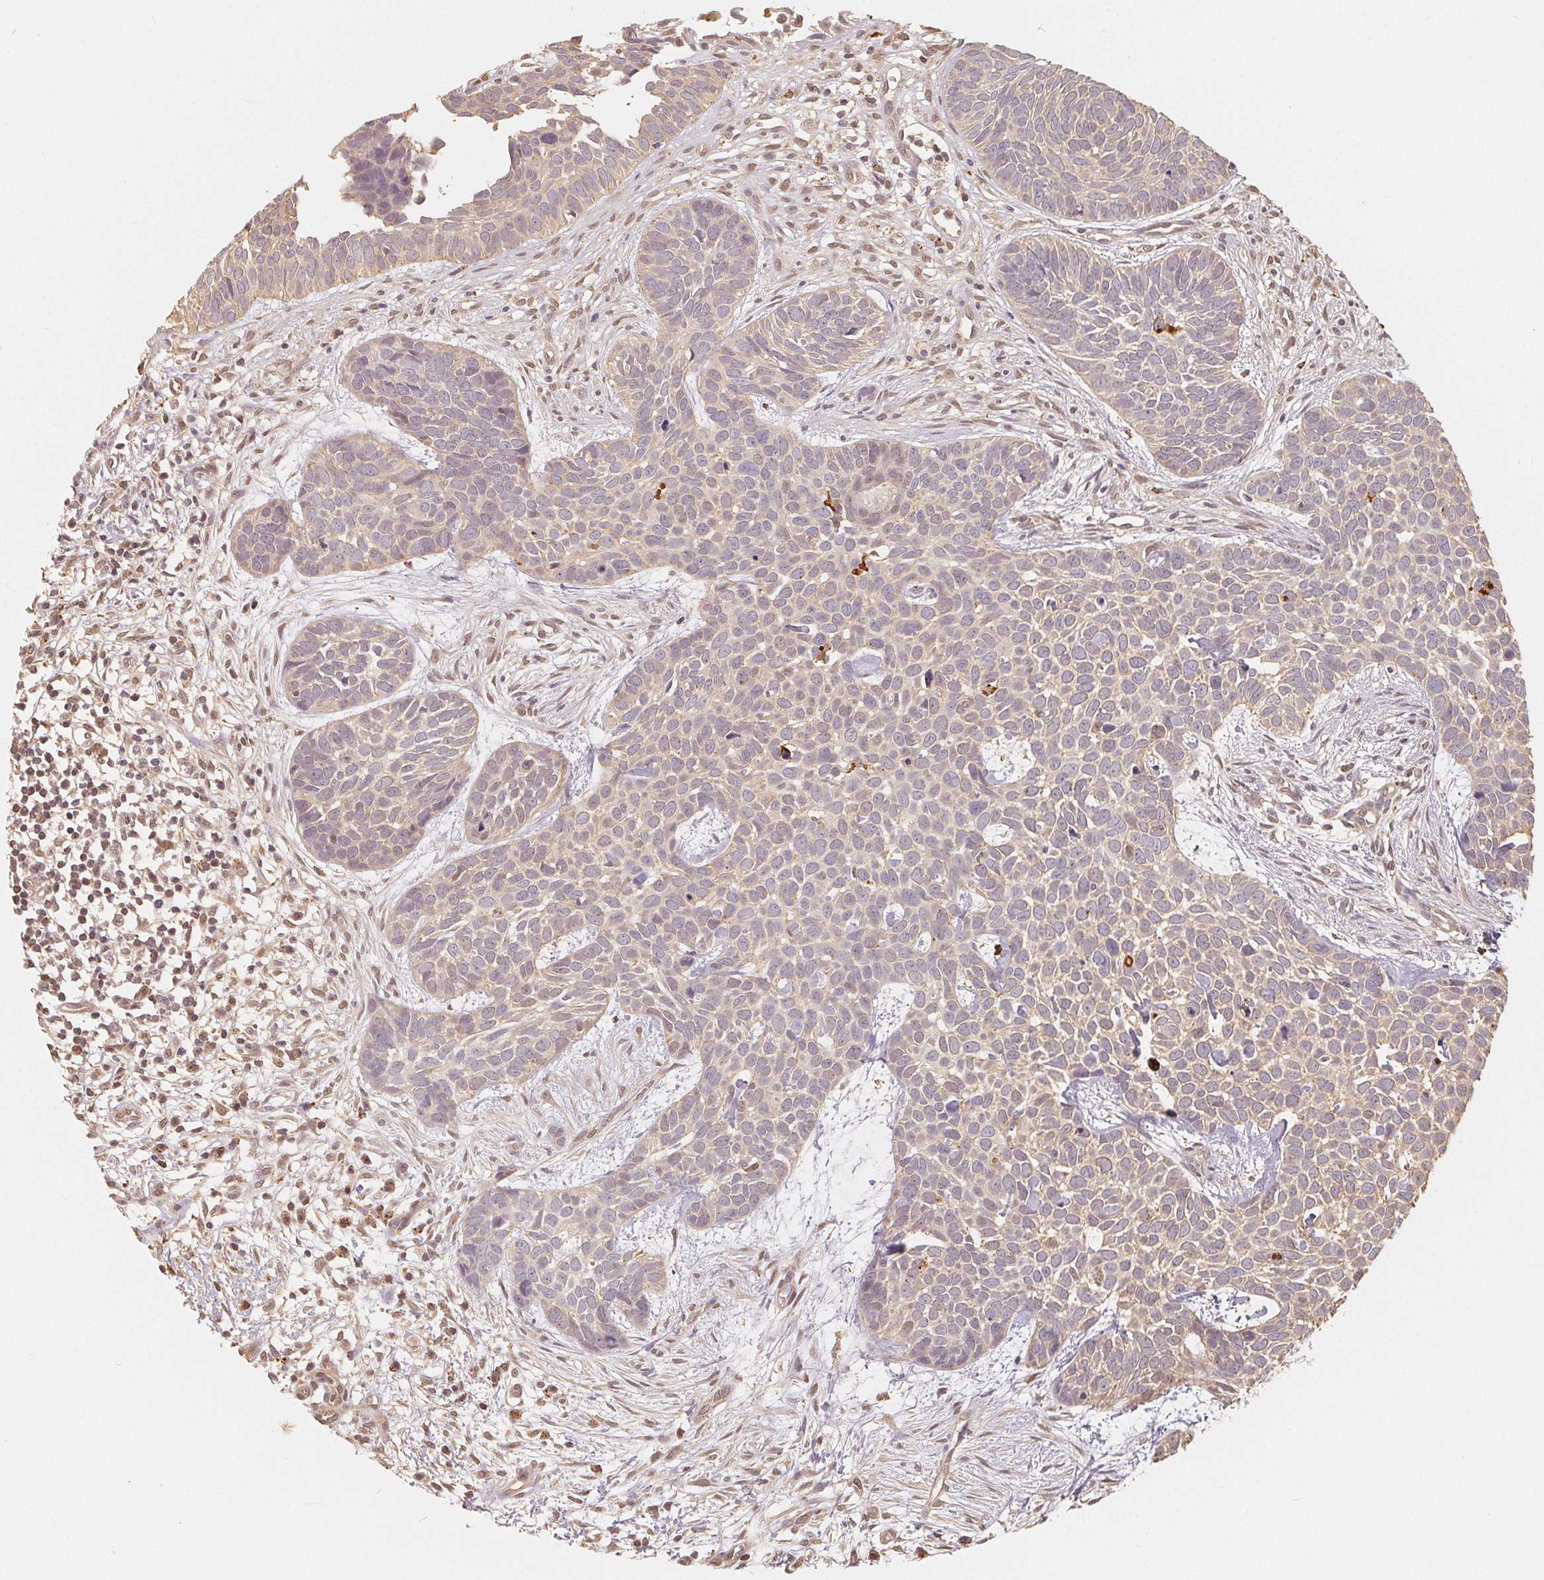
{"staining": {"intensity": "negative", "quantity": "none", "location": "none"}, "tissue": "skin cancer", "cell_type": "Tumor cells", "image_type": "cancer", "snomed": [{"axis": "morphology", "description": "Basal cell carcinoma"}, {"axis": "topography", "description": "Skin"}], "caption": "Tumor cells show no significant staining in basal cell carcinoma (skin). Brightfield microscopy of IHC stained with DAB (3,3'-diaminobenzidine) (brown) and hematoxylin (blue), captured at high magnification.", "gene": "GUSB", "patient": {"sex": "male", "age": 69}}